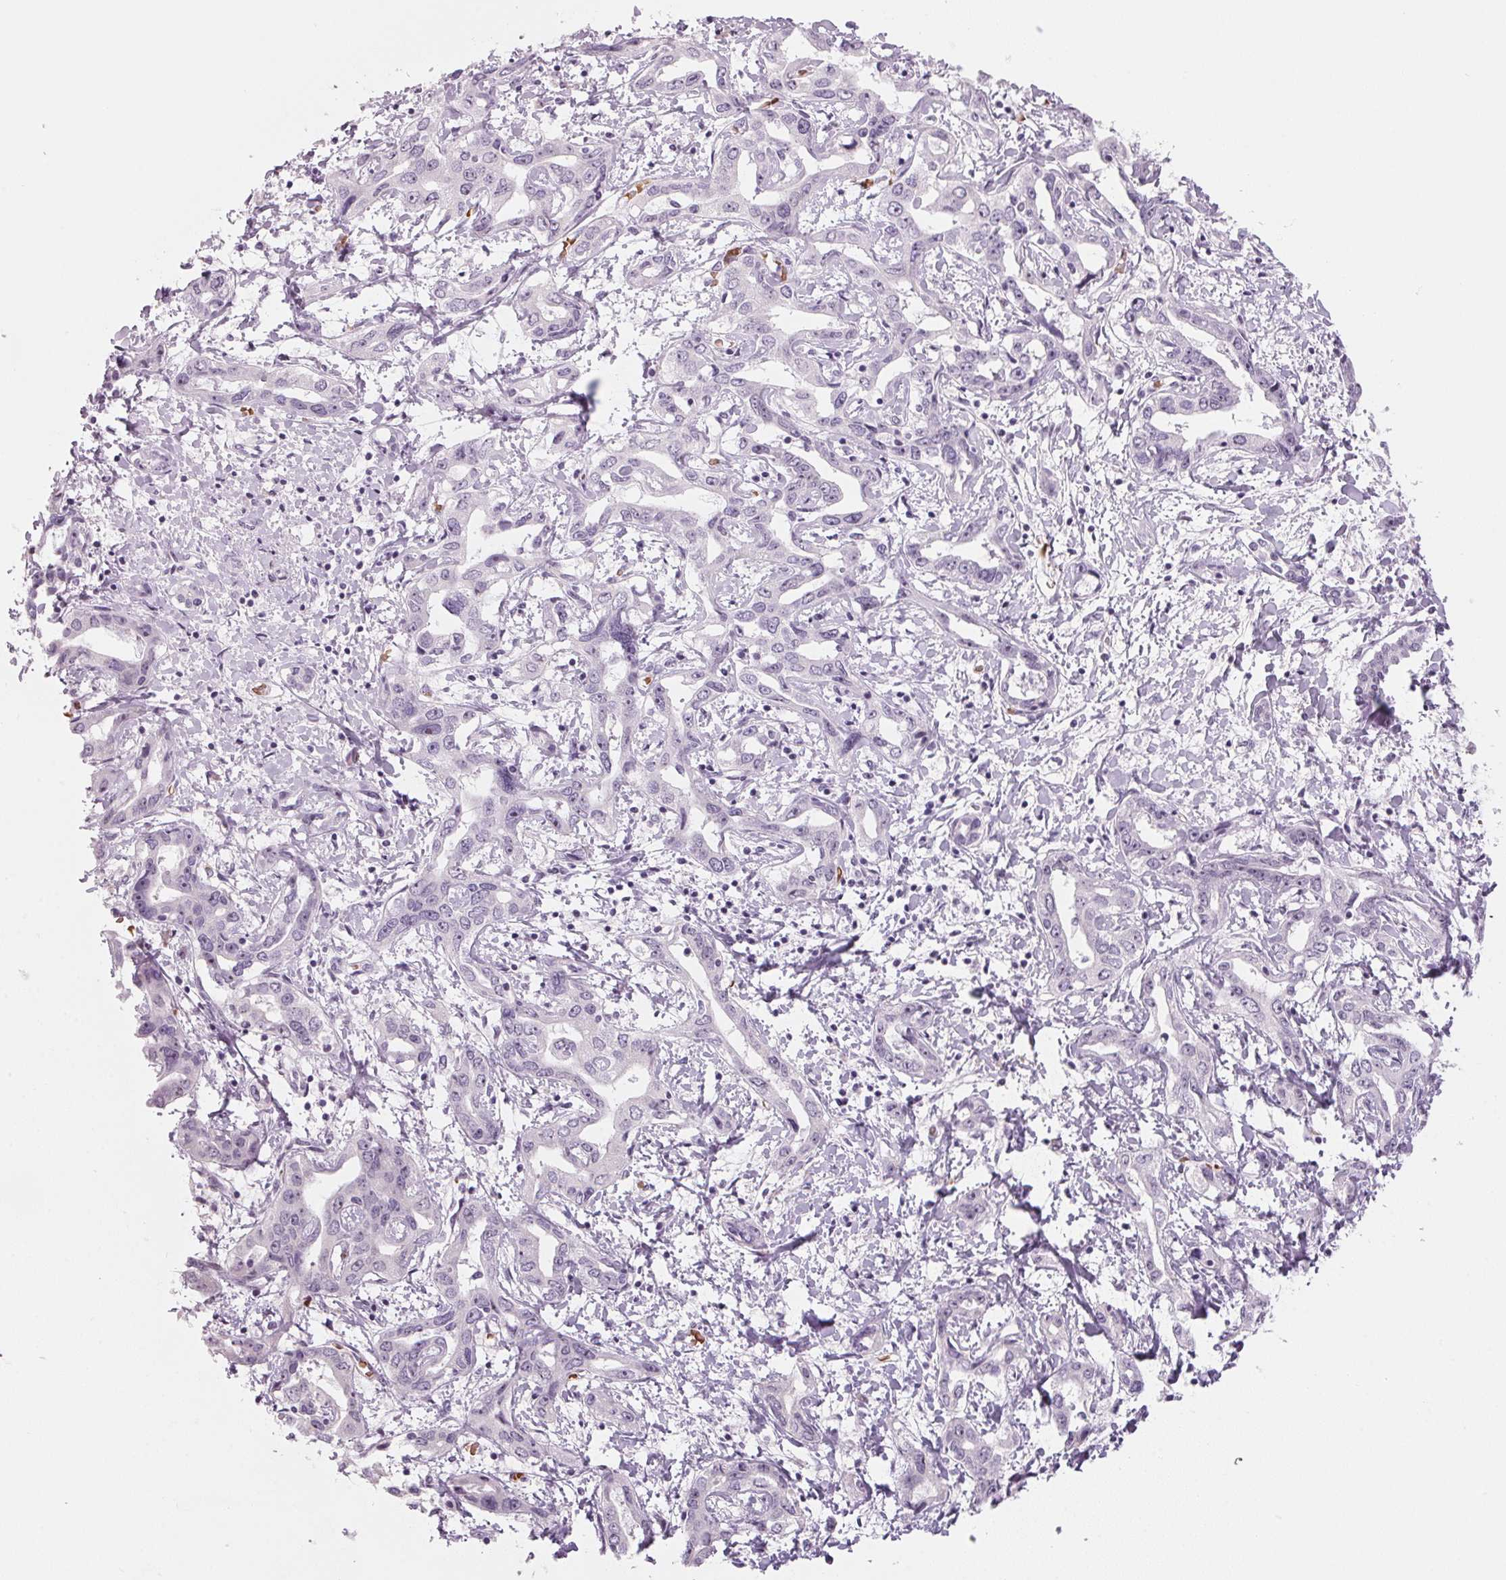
{"staining": {"intensity": "negative", "quantity": "none", "location": "none"}, "tissue": "liver cancer", "cell_type": "Tumor cells", "image_type": "cancer", "snomed": [{"axis": "morphology", "description": "Cholangiocarcinoma"}, {"axis": "topography", "description": "Liver"}], "caption": "This is an IHC histopathology image of liver cancer (cholangiocarcinoma). There is no positivity in tumor cells.", "gene": "DNTTIP2", "patient": {"sex": "male", "age": 59}}